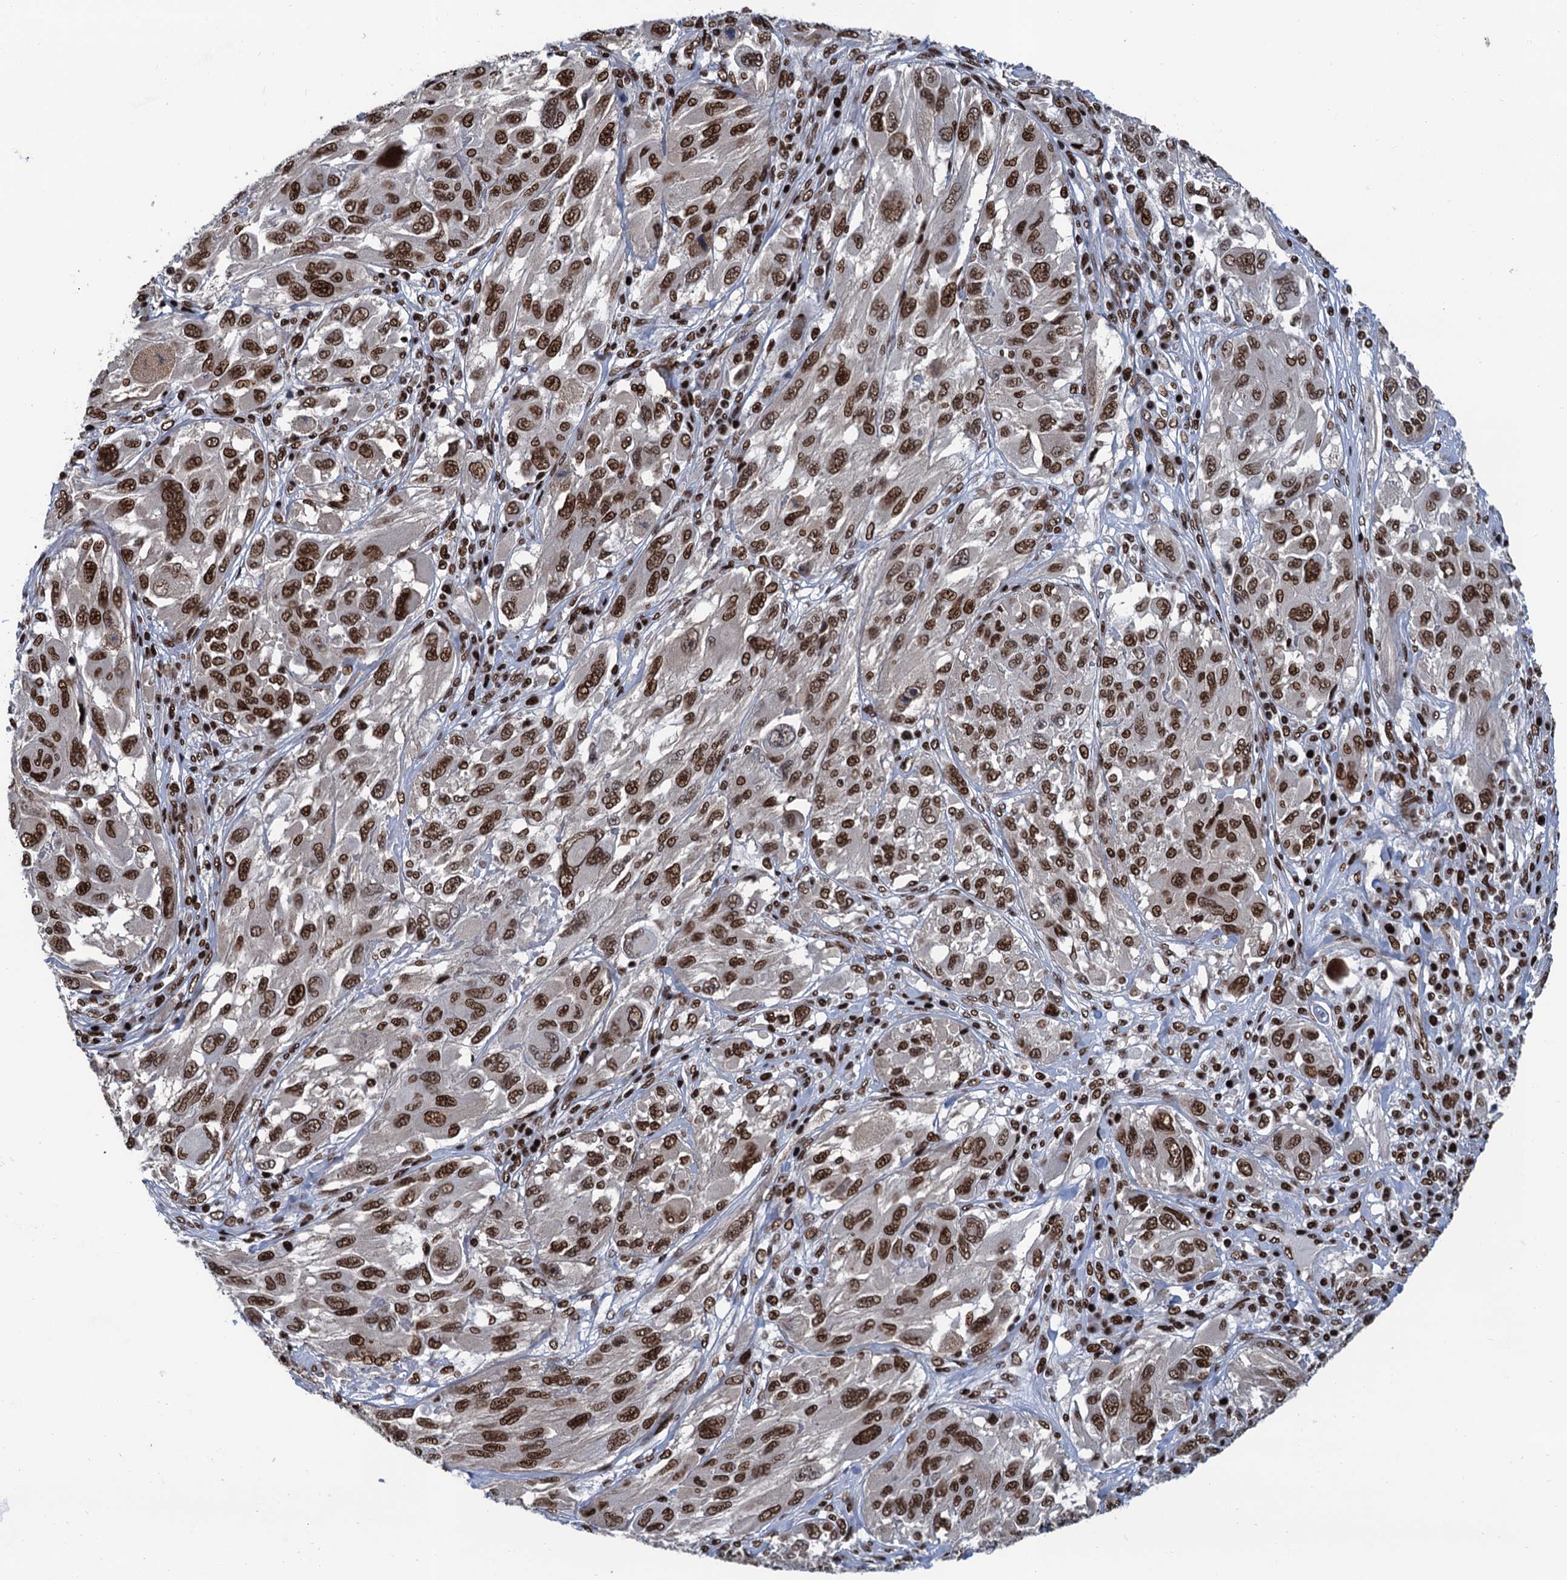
{"staining": {"intensity": "moderate", "quantity": ">75%", "location": "nuclear"}, "tissue": "melanoma", "cell_type": "Tumor cells", "image_type": "cancer", "snomed": [{"axis": "morphology", "description": "Malignant melanoma, NOS"}, {"axis": "topography", "description": "Skin"}], "caption": "This photomicrograph shows IHC staining of human melanoma, with medium moderate nuclear staining in approximately >75% of tumor cells.", "gene": "PPP4R1", "patient": {"sex": "female", "age": 91}}